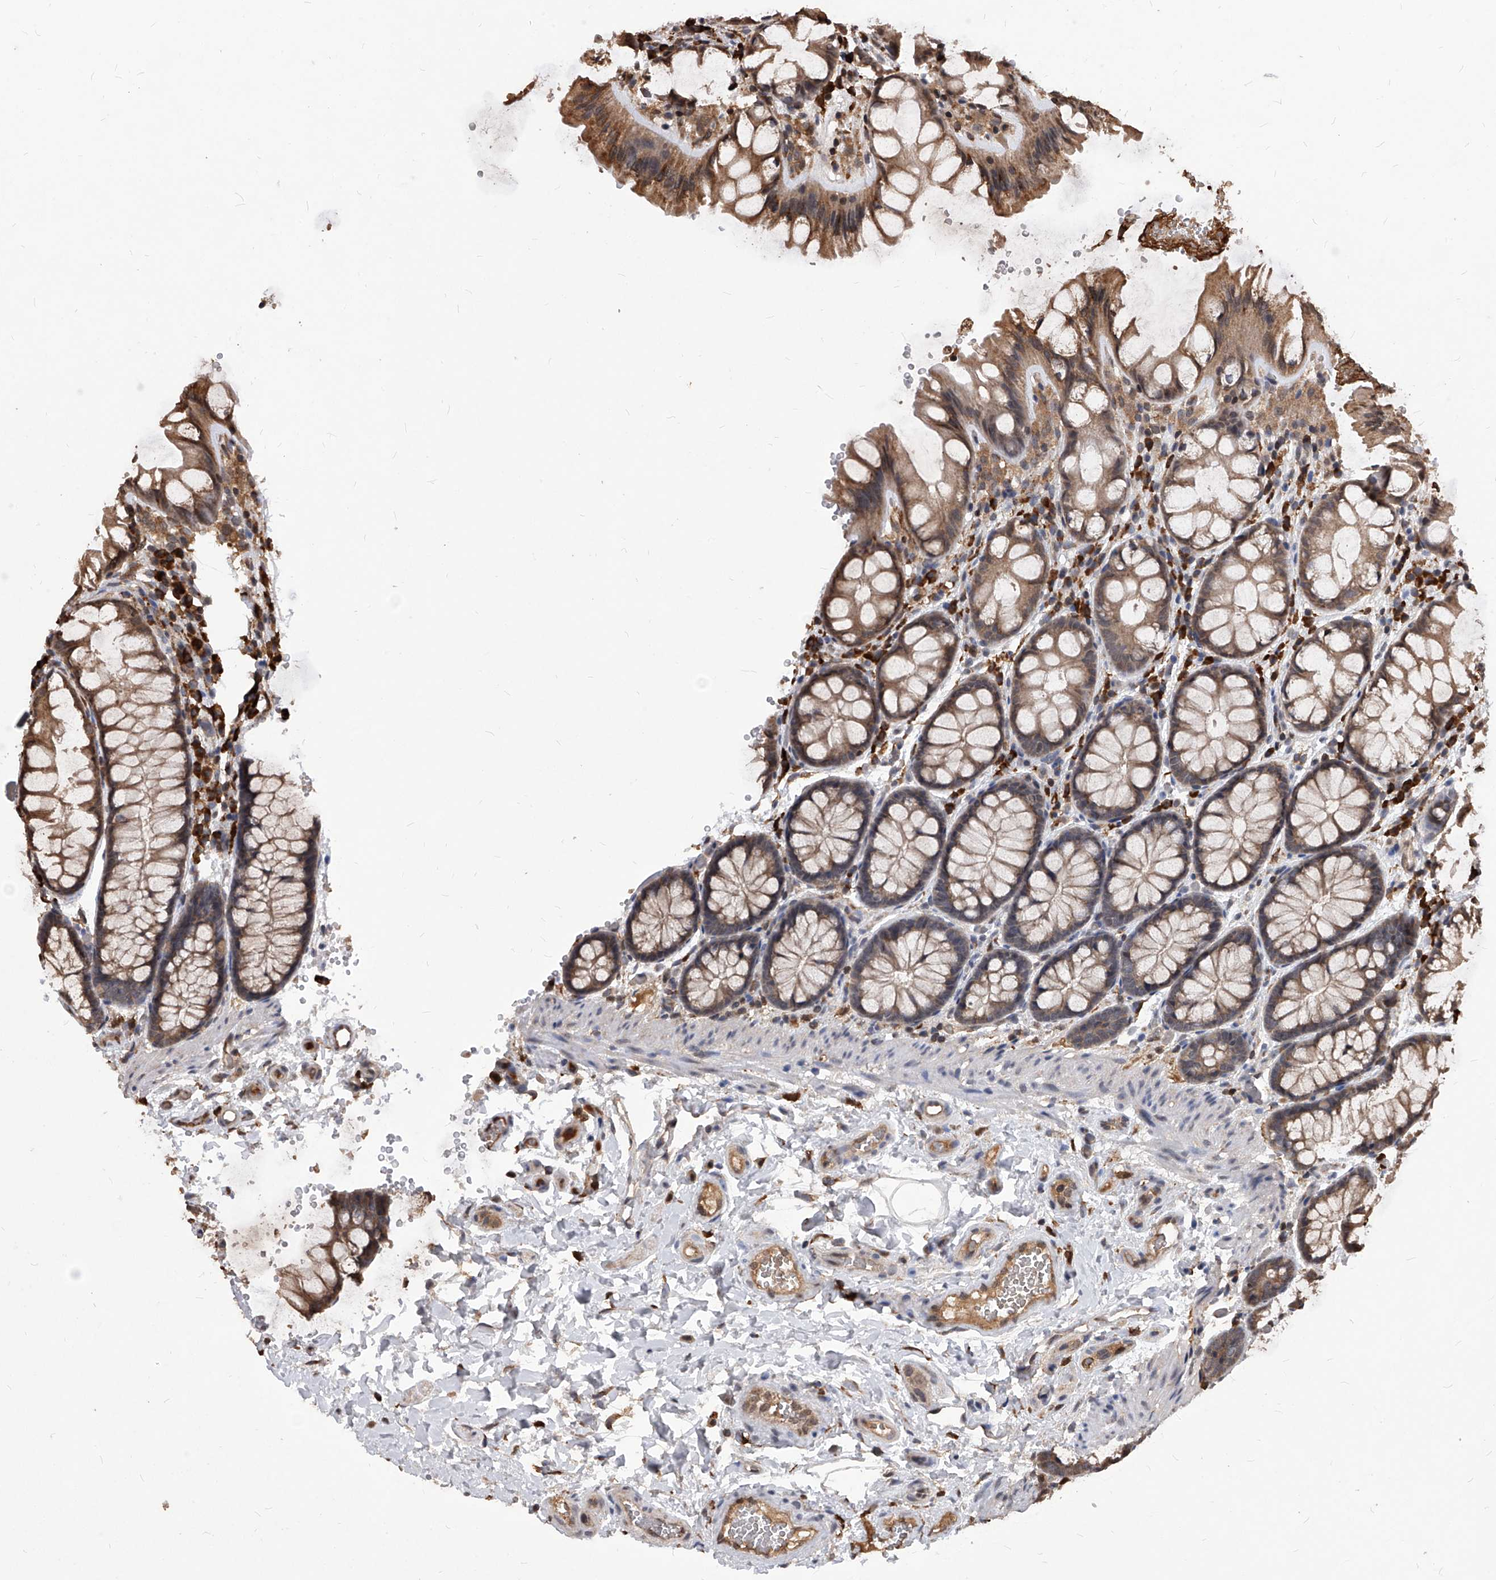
{"staining": {"intensity": "moderate", "quantity": "25%-75%", "location": "cytoplasmic/membranous"}, "tissue": "colon", "cell_type": "Endothelial cells", "image_type": "normal", "snomed": [{"axis": "morphology", "description": "Normal tissue, NOS"}, {"axis": "topography", "description": "Colon"}], "caption": "Immunohistochemical staining of unremarkable colon shows moderate cytoplasmic/membranous protein positivity in approximately 25%-75% of endothelial cells. The protein of interest is shown in brown color, while the nuclei are stained blue.", "gene": "ID1", "patient": {"sex": "male", "age": 47}}